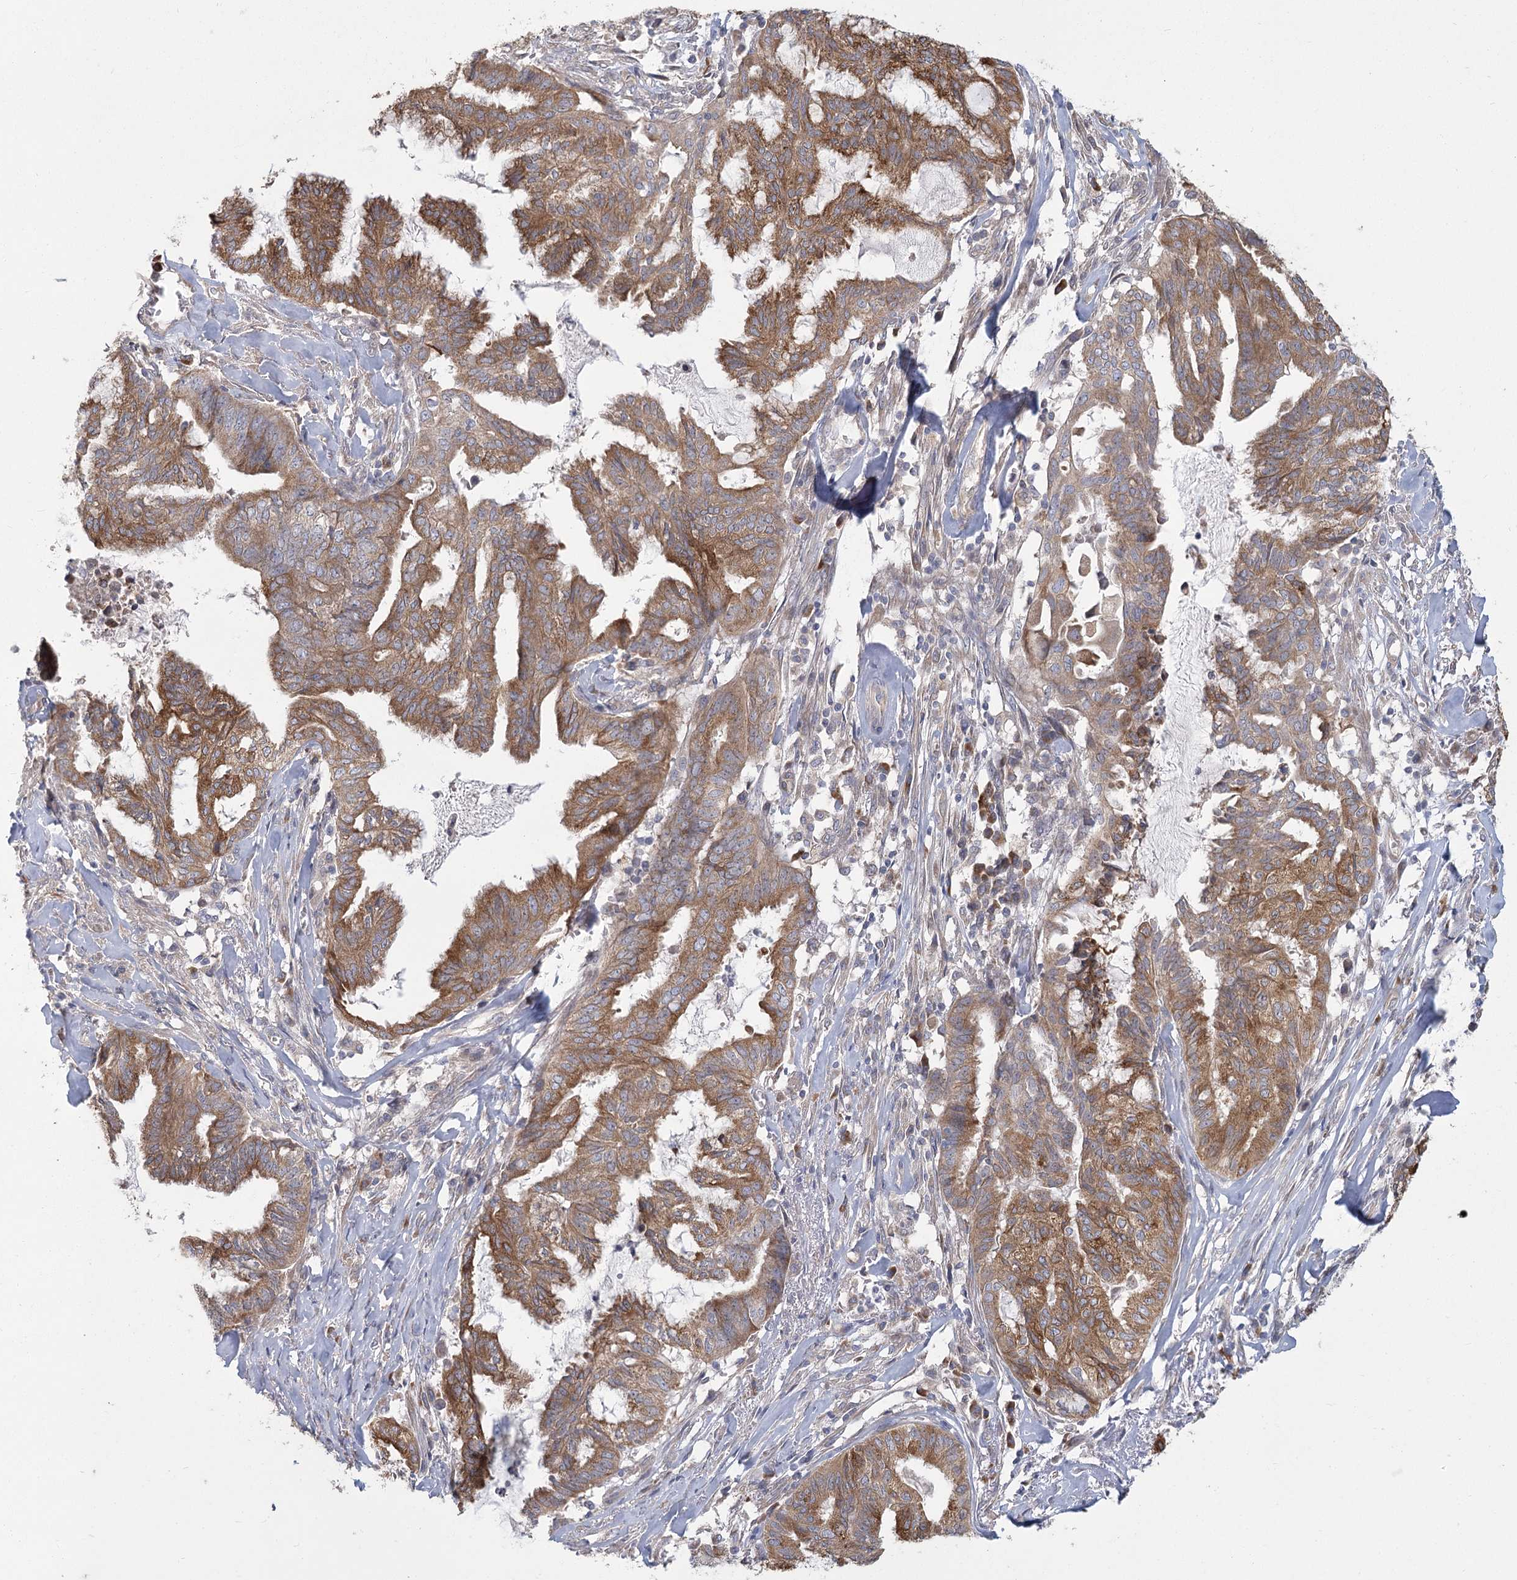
{"staining": {"intensity": "moderate", "quantity": ">75%", "location": "cytoplasmic/membranous"}, "tissue": "endometrial cancer", "cell_type": "Tumor cells", "image_type": "cancer", "snomed": [{"axis": "morphology", "description": "Adenocarcinoma, NOS"}, {"axis": "topography", "description": "Endometrium"}], "caption": "About >75% of tumor cells in endometrial cancer (adenocarcinoma) reveal moderate cytoplasmic/membranous protein staining as visualized by brown immunohistochemical staining.", "gene": "CNTLN", "patient": {"sex": "female", "age": 86}}